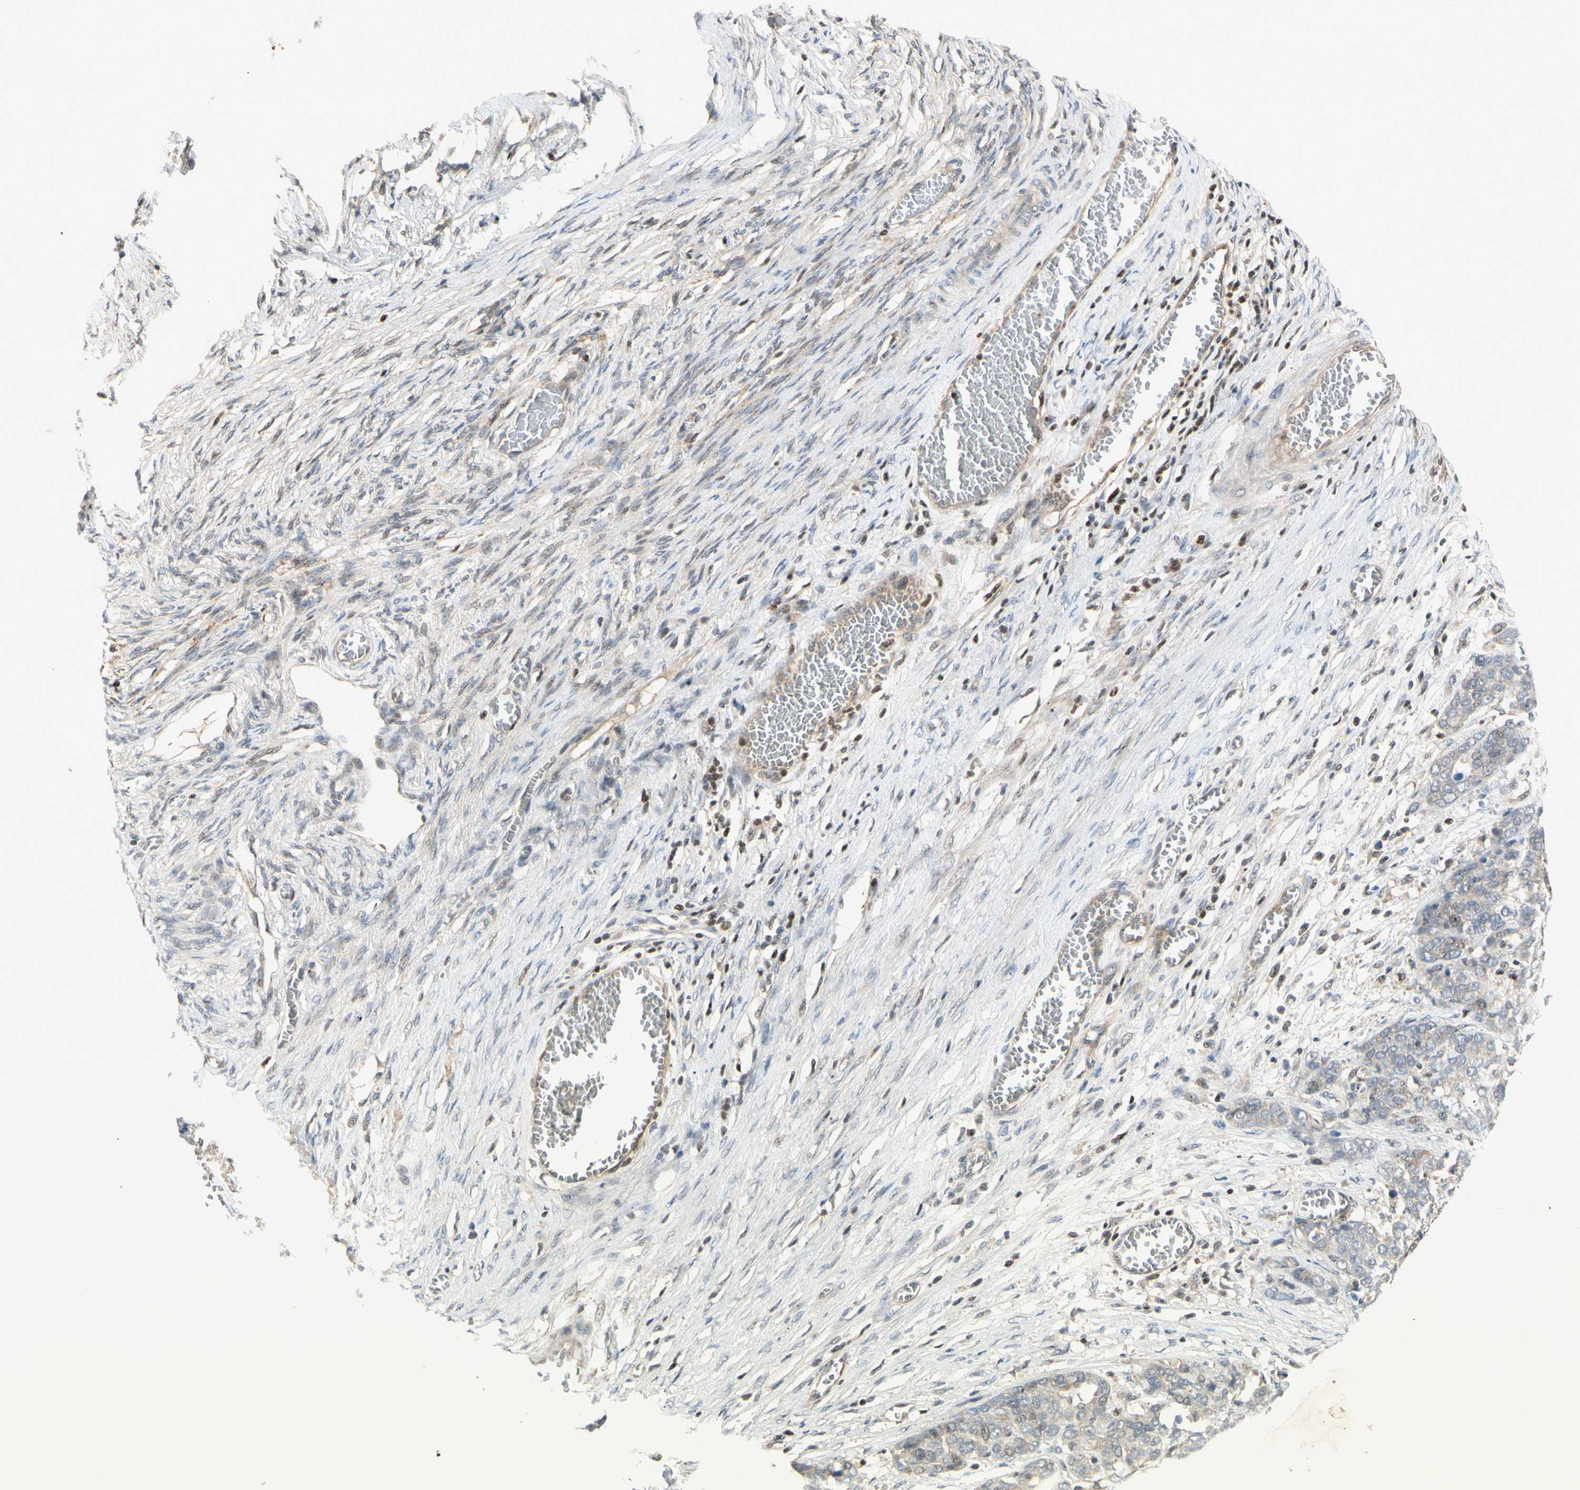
{"staining": {"intensity": "weak", "quantity": "25%-75%", "location": "cytoplasmic/membranous"}, "tissue": "ovarian cancer", "cell_type": "Tumor cells", "image_type": "cancer", "snomed": [{"axis": "morphology", "description": "Cystadenocarcinoma, serous, NOS"}, {"axis": "topography", "description": "Ovary"}], "caption": "About 25%-75% of tumor cells in ovarian serous cystadenocarcinoma demonstrate weak cytoplasmic/membranous protein staining as visualized by brown immunohistochemical staining.", "gene": "NFYA", "patient": {"sex": "female", "age": 44}}